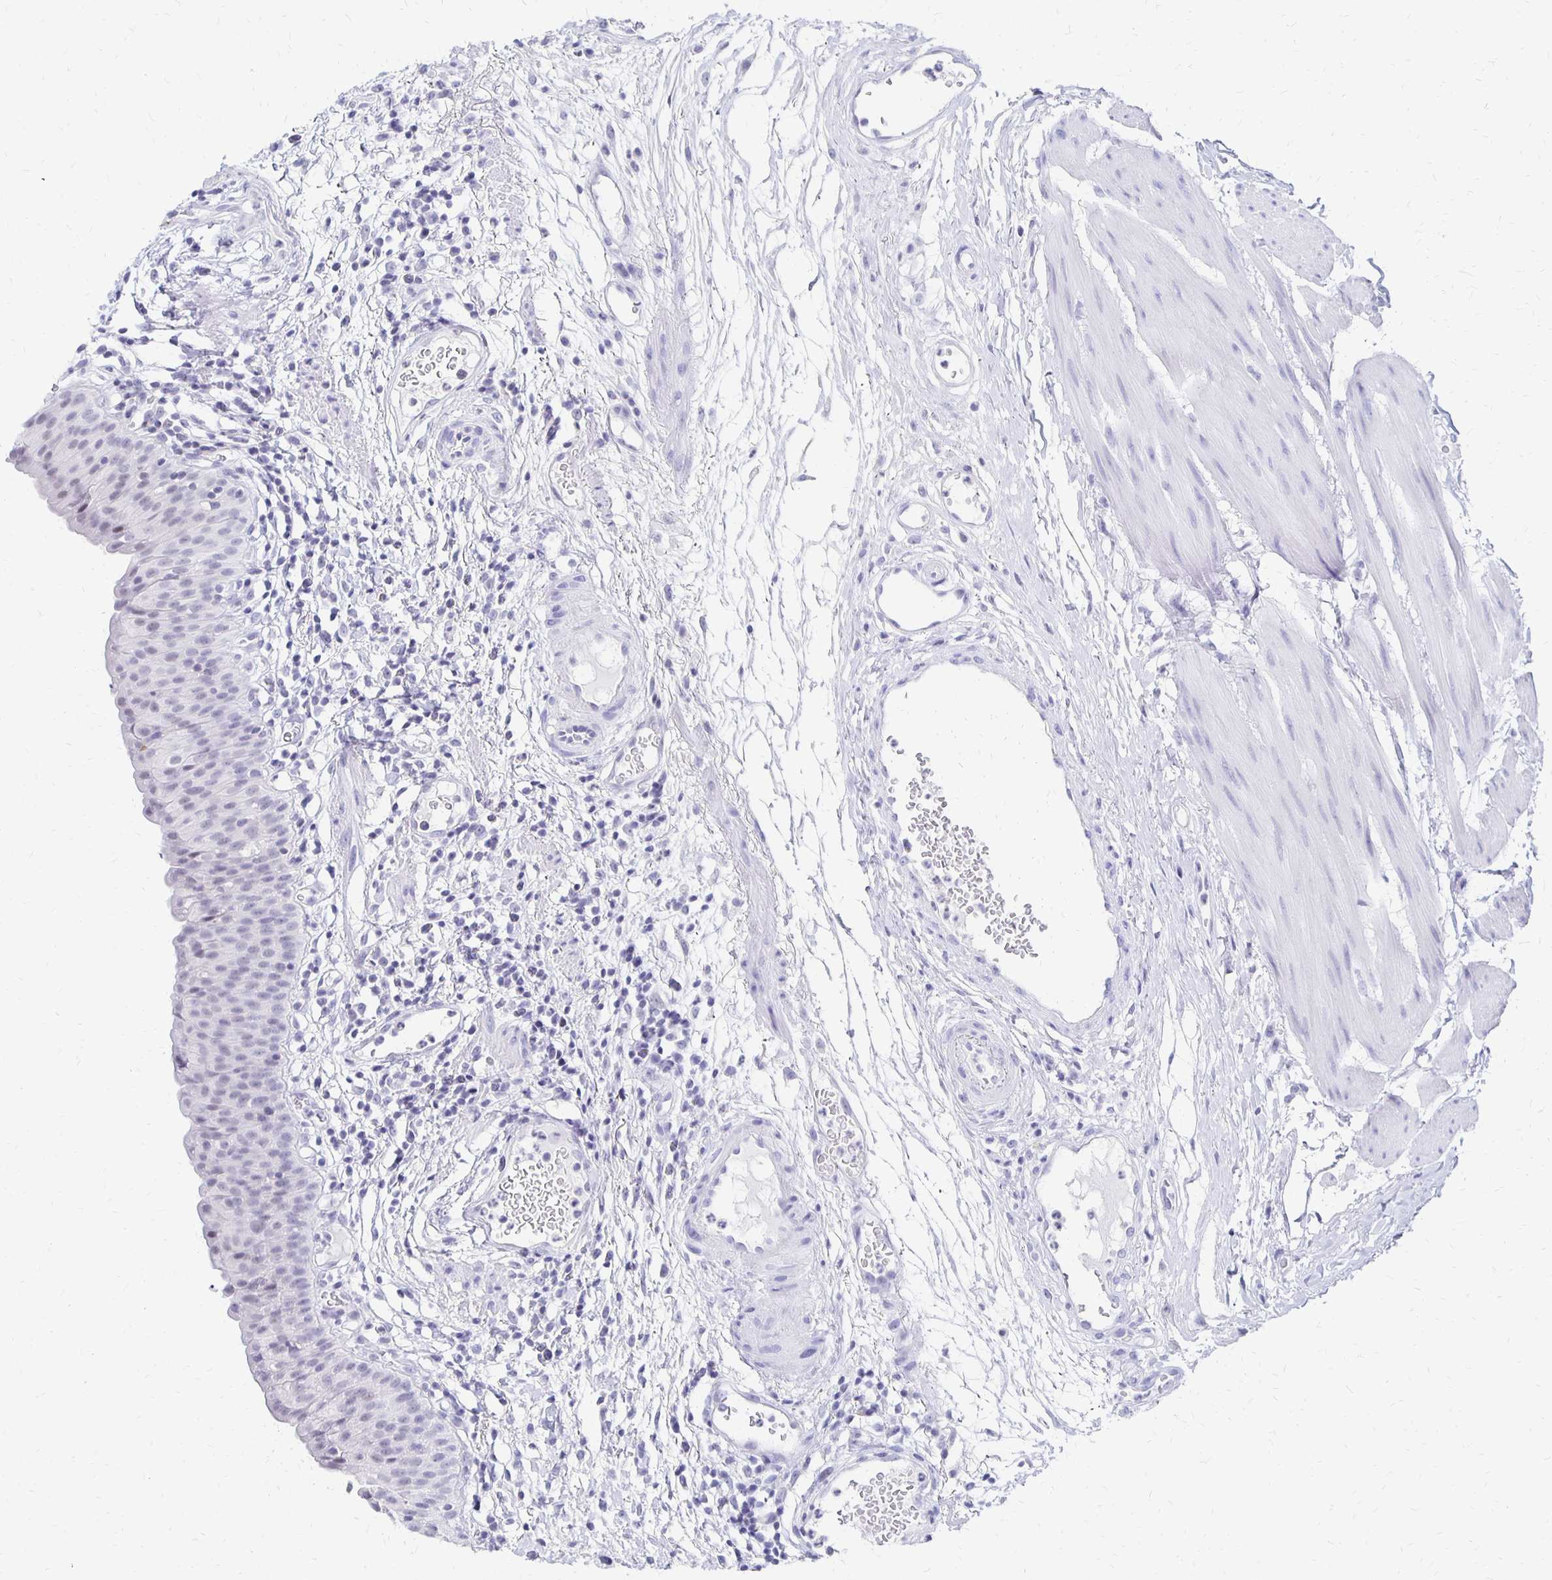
{"staining": {"intensity": "weak", "quantity": "<25%", "location": "nuclear"}, "tissue": "urinary bladder", "cell_type": "Urothelial cells", "image_type": "normal", "snomed": [{"axis": "morphology", "description": "Normal tissue, NOS"}, {"axis": "morphology", "description": "Inflammation, NOS"}, {"axis": "topography", "description": "Urinary bladder"}], "caption": "Urinary bladder was stained to show a protein in brown. There is no significant expression in urothelial cells. (DAB immunohistochemistry (IHC) with hematoxylin counter stain).", "gene": "SYT2", "patient": {"sex": "male", "age": 57}}